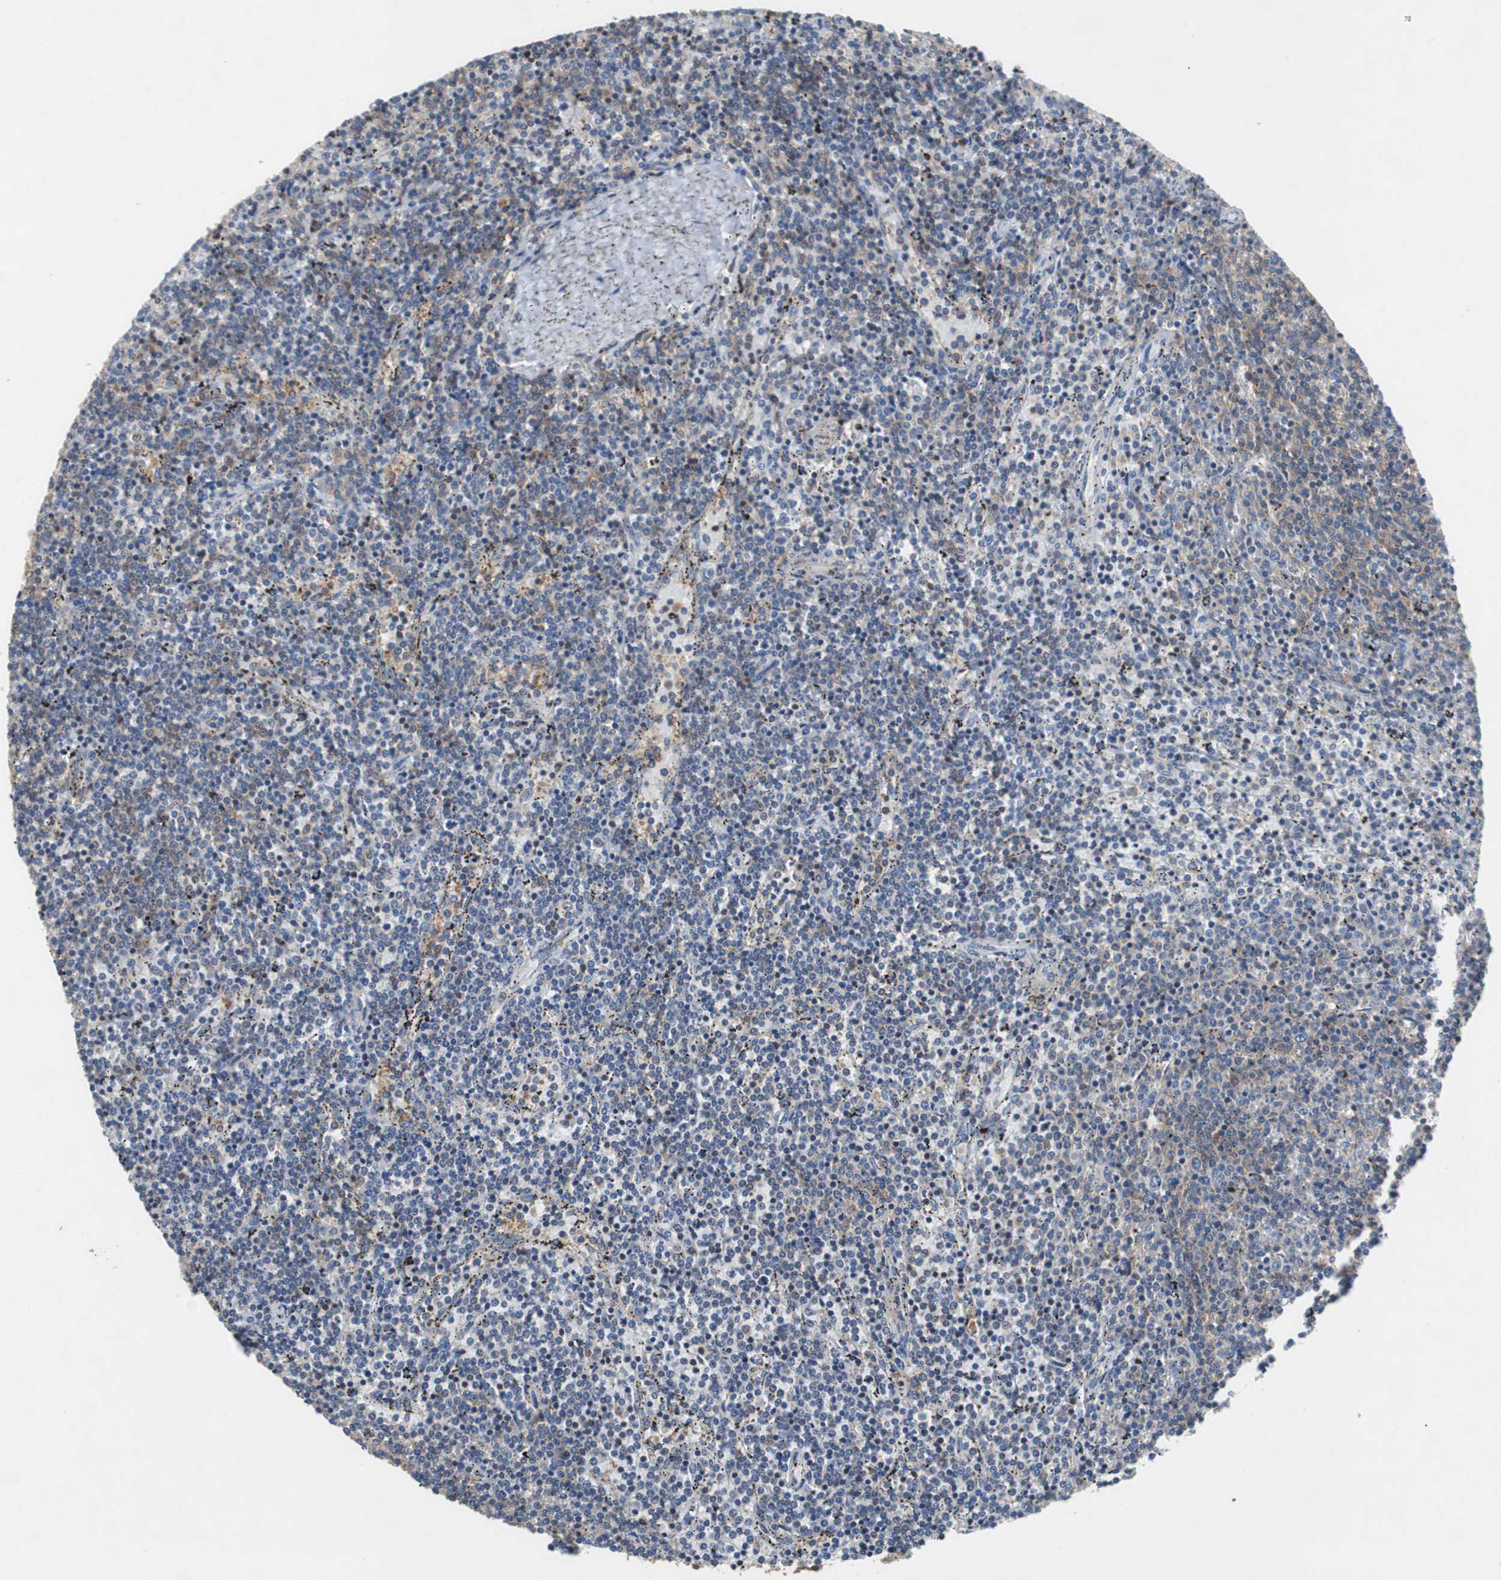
{"staining": {"intensity": "weak", "quantity": "25%-75%", "location": "cytoplasmic/membranous"}, "tissue": "lymphoma", "cell_type": "Tumor cells", "image_type": "cancer", "snomed": [{"axis": "morphology", "description": "Malignant lymphoma, non-Hodgkin's type, Low grade"}, {"axis": "topography", "description": "Spleen"}], "caption": "Lymphoma stained with a brown dye exhibits weak cytoplasmic/membranous positive positivity in about 25%-75% of tumor cells.", "gene": "GYS1", "patient": {"sex": "female", "age": 50}}